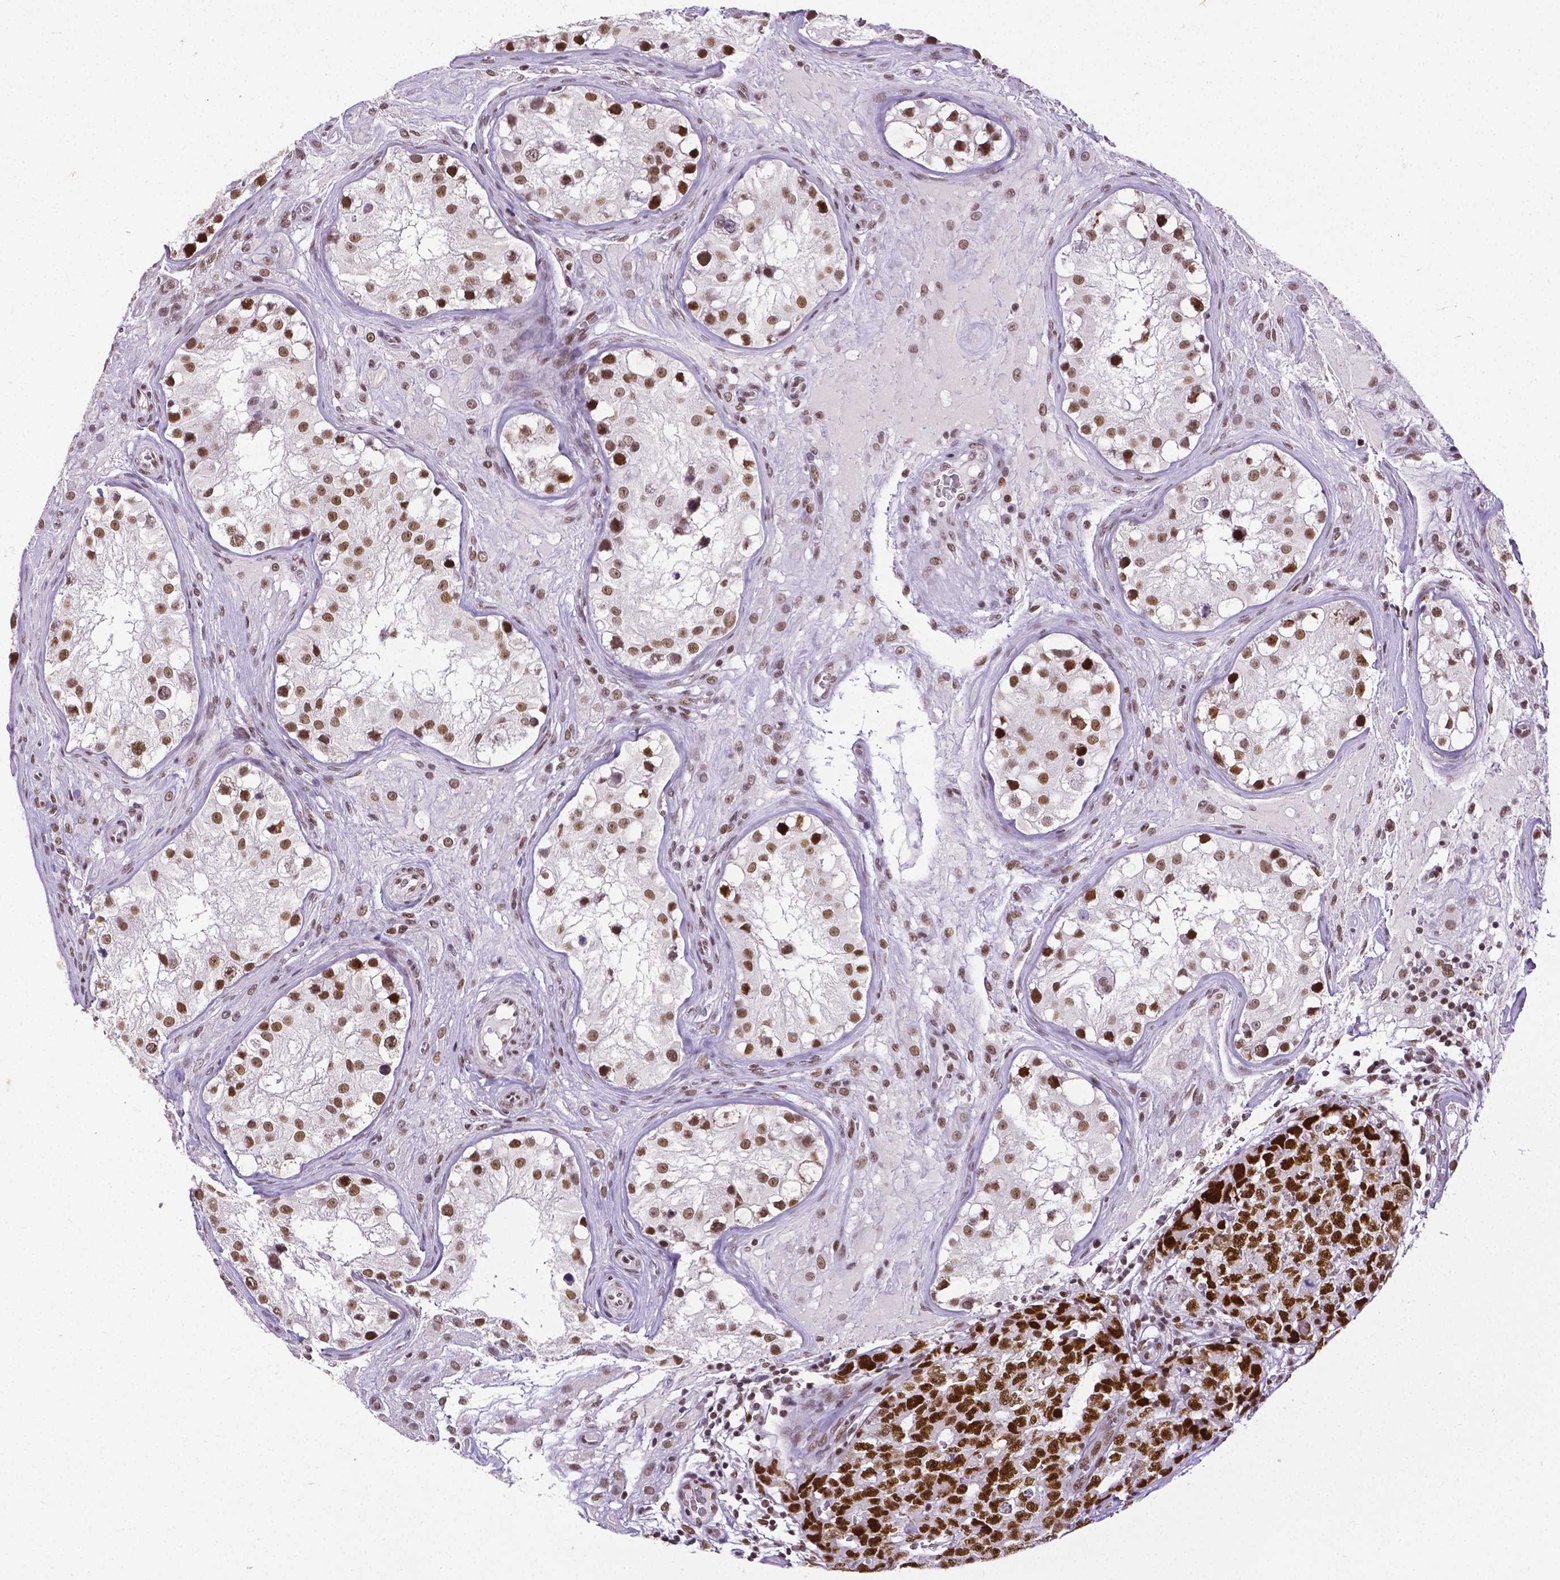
{"staining": {"intensity": "strong", "quantity": ">75%", "location": "nuclear"}, "tissue": "testis cancer", "cell_type": "Tumor cells", "image_type": "cancer", "snomed": [{"axis": "morphology", "description": "Carcinoma, Embryonal, NOS"}, {"axis": "topography", "description": "Testis"}], "caption": "Immunohistochemical staining of testis embryonal carcinoma demonstrates high levels of strong nuclear protein staining in approximately >75% of tumor cells. (DAB IHC, brown staining for protein, blue staining for nuclei).", "gene": "REST", "patient": {"sex": "male", "age": 18}}